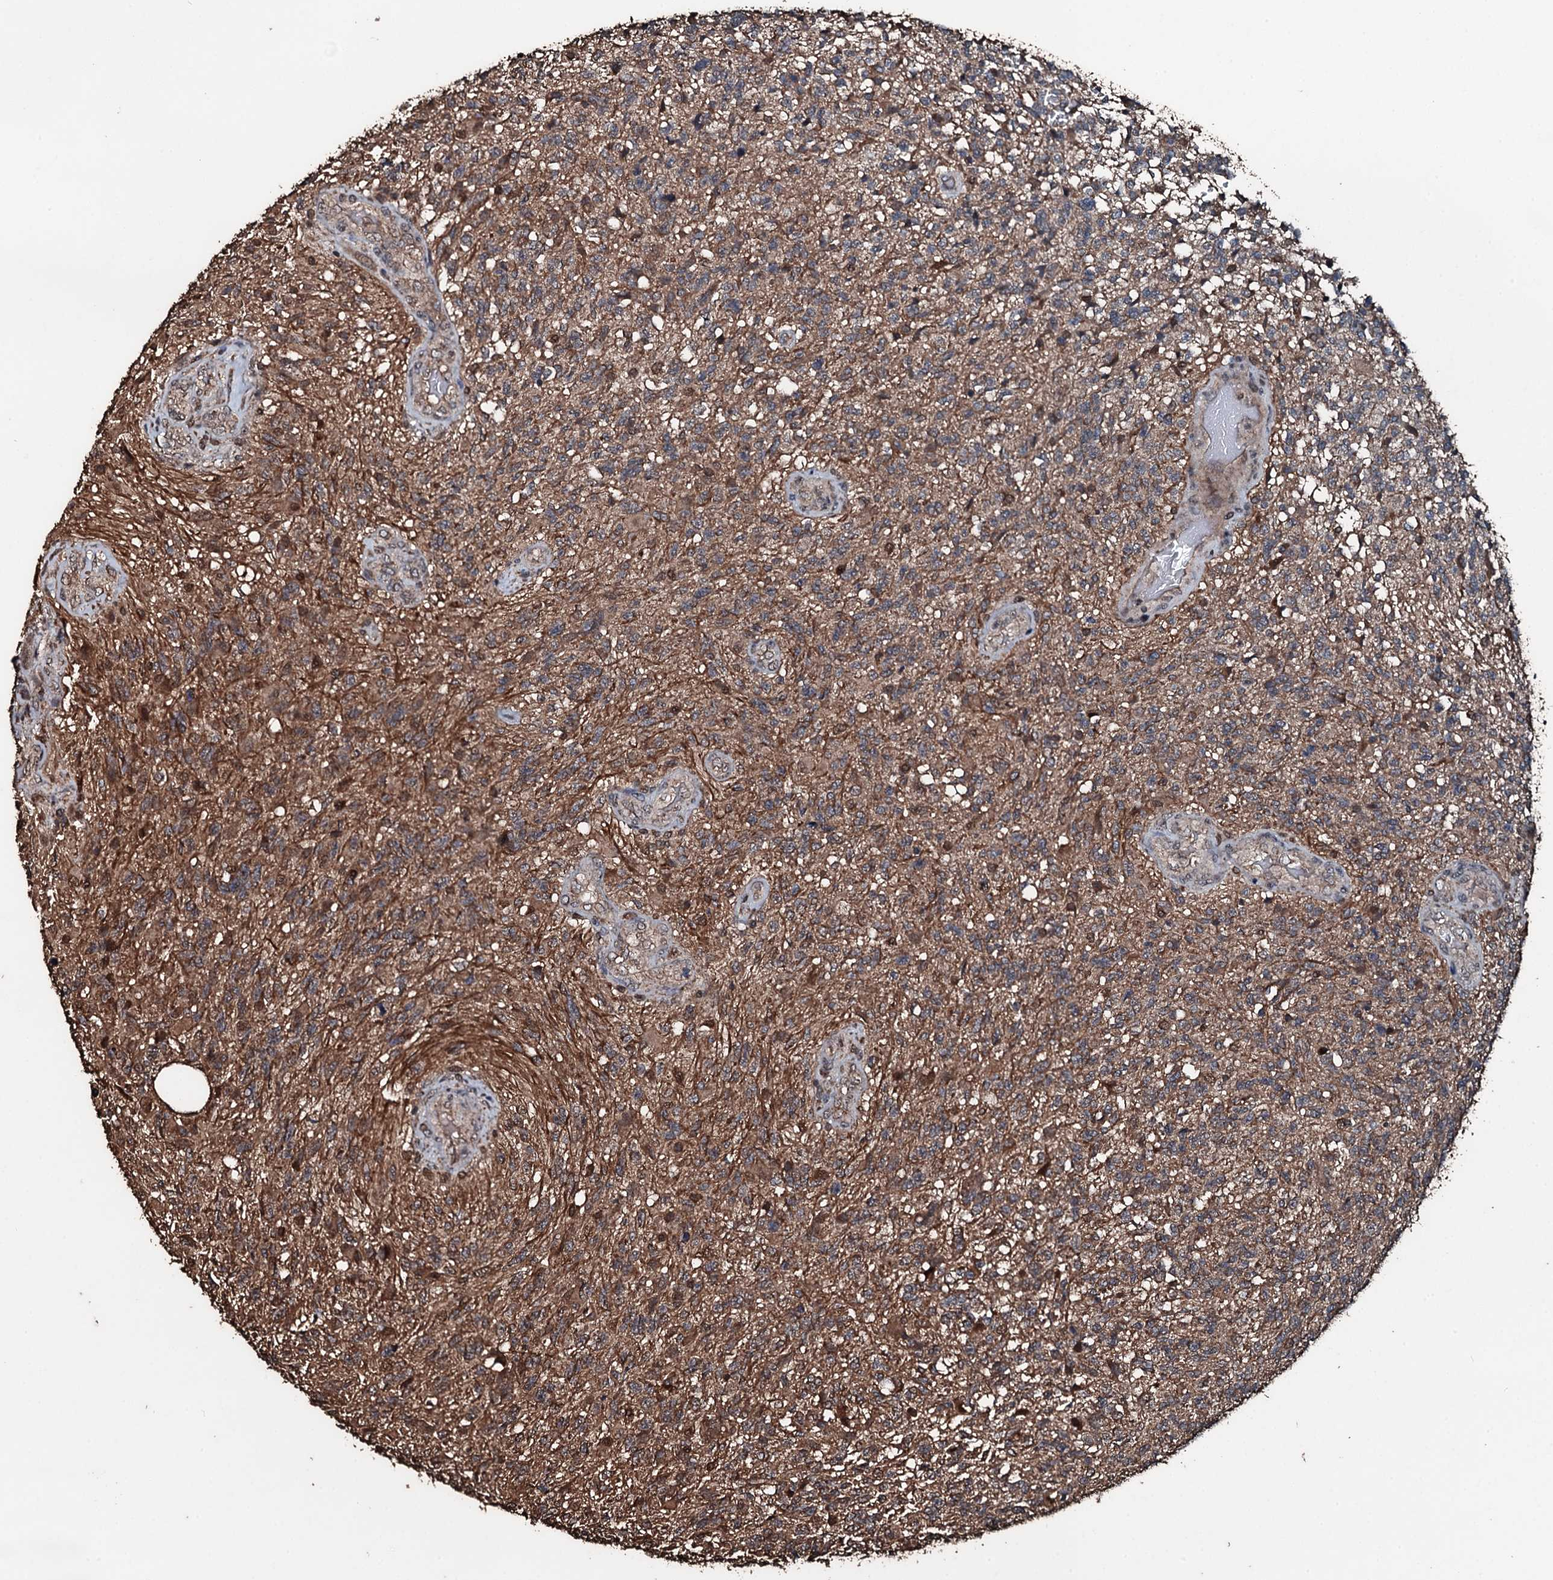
{"staining": {"intensity": "moderate", "quantity": ">75%", "location": "cytoplasmic/membranous"}, "tissue": "glioma", "cell_type": "Tumor cells", "image_type": "cancer", "snomed": [{"axis": "morphology", "description": "Glioma, malignant, High grade"}, {"axis": "topography", "description": "Brain"}], "caption": "High-grade glioma (malignant) tissue demonstrates moderate cytoplasmic/membranous staining in approximately >75% of tumor cells (DAB (3,3'-diaminobenzidine) = brown stain, brightfield microscopy at high magnification).", "gene": "FAAP24", "patient": {"sex": "male", "age": 56}}